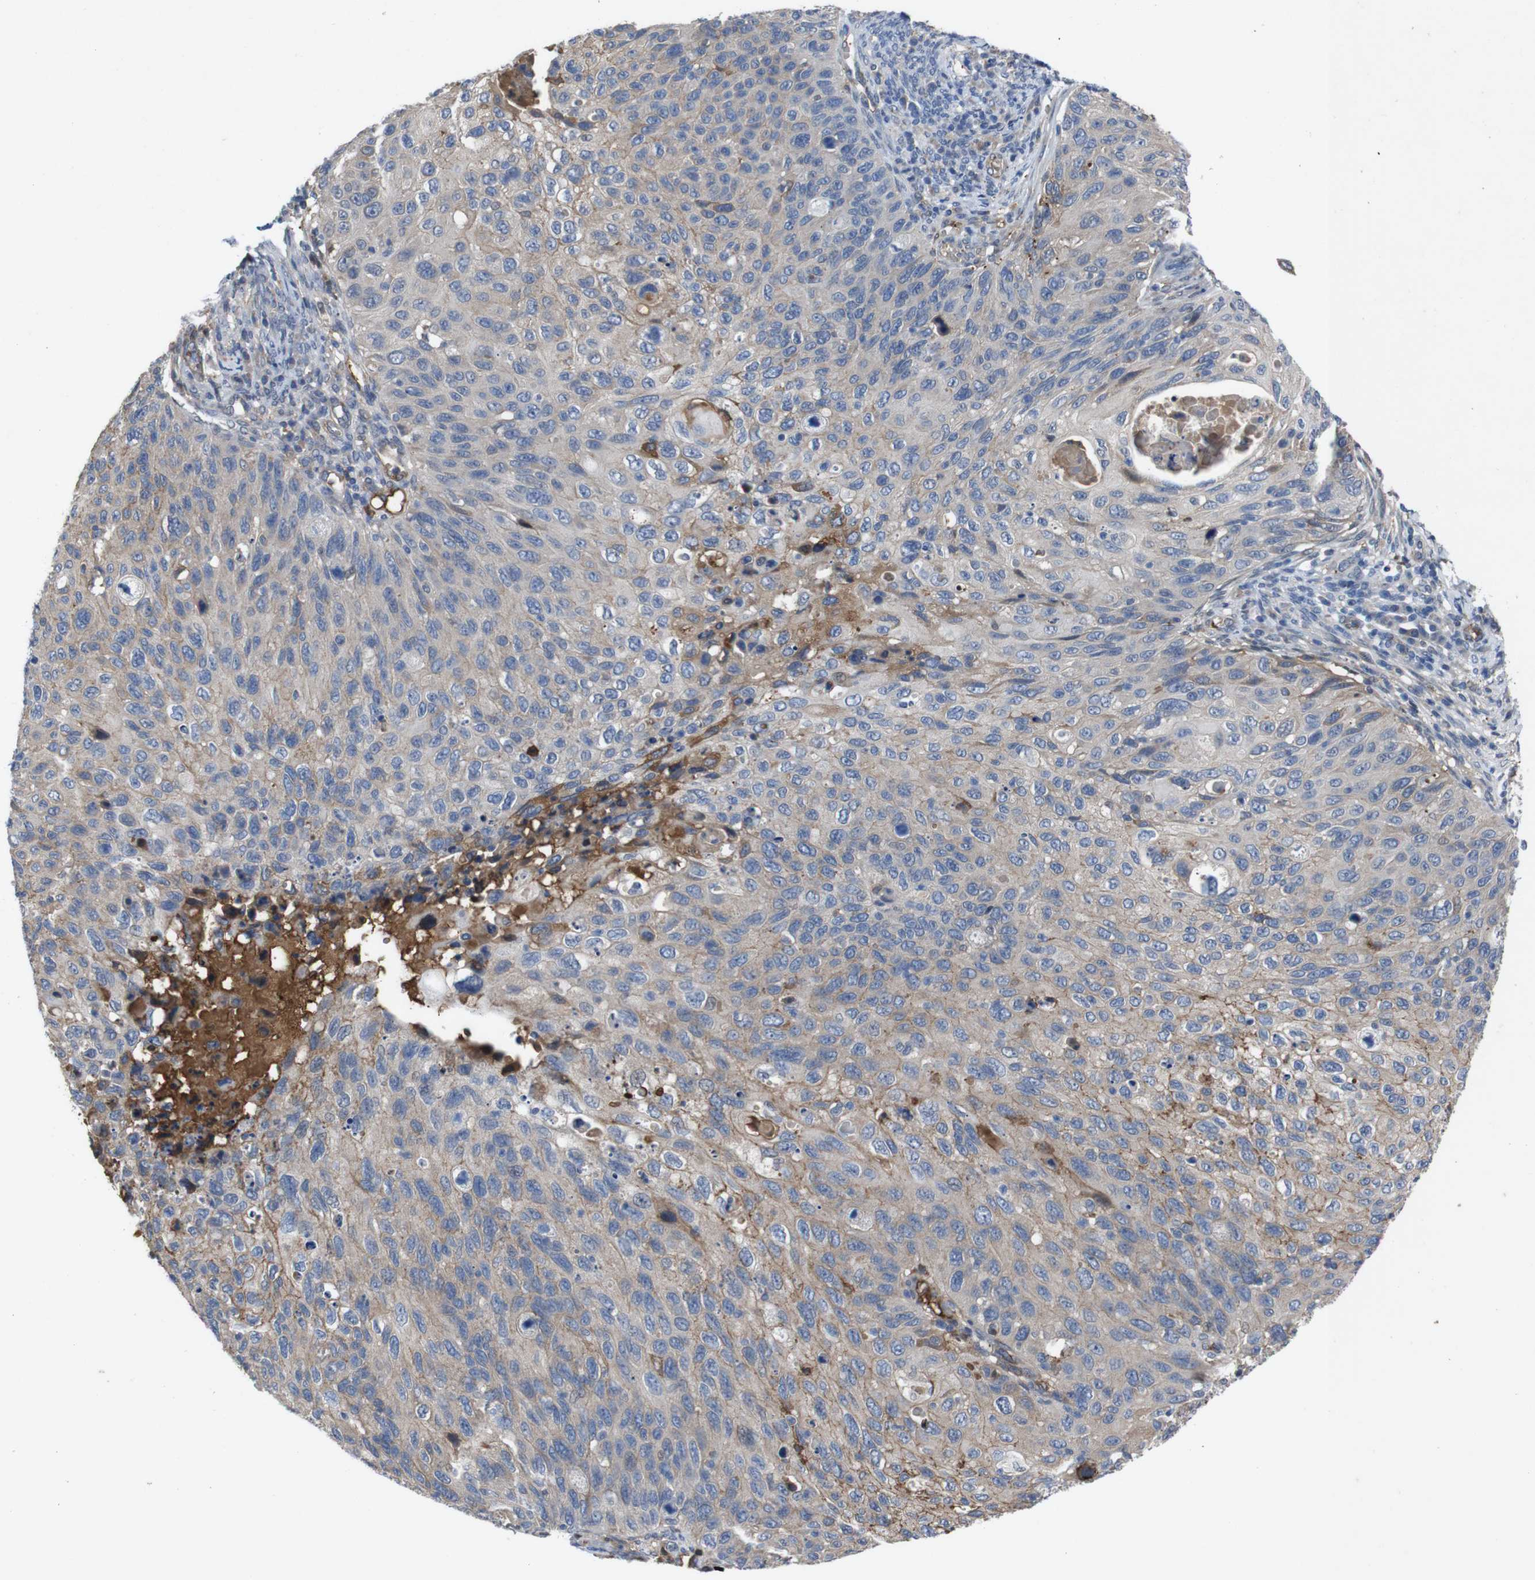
{"staining": {"intensity": "moderate", "quantity": "<25%", "location": "cytoplasmic/membranous"}, "tissue": "cervical cancer", "cell_type": "Tumor cells", "image_type": "cancer", "snomed": [{"axis": "morphology", "description": "Squamous cell carcinoma, NOS"}, {"axis": "topography", "description": "Cervix"}], "caption": "There is low levels of moderate cytoplasmic/membranous expression in tumor cells of cervical cancer (squamous cell carcinoma), as demonstrated by immunohistochemical staining (brown color).", "gene": "SPTB", "patient": {"sex": "female", "age": 70}}